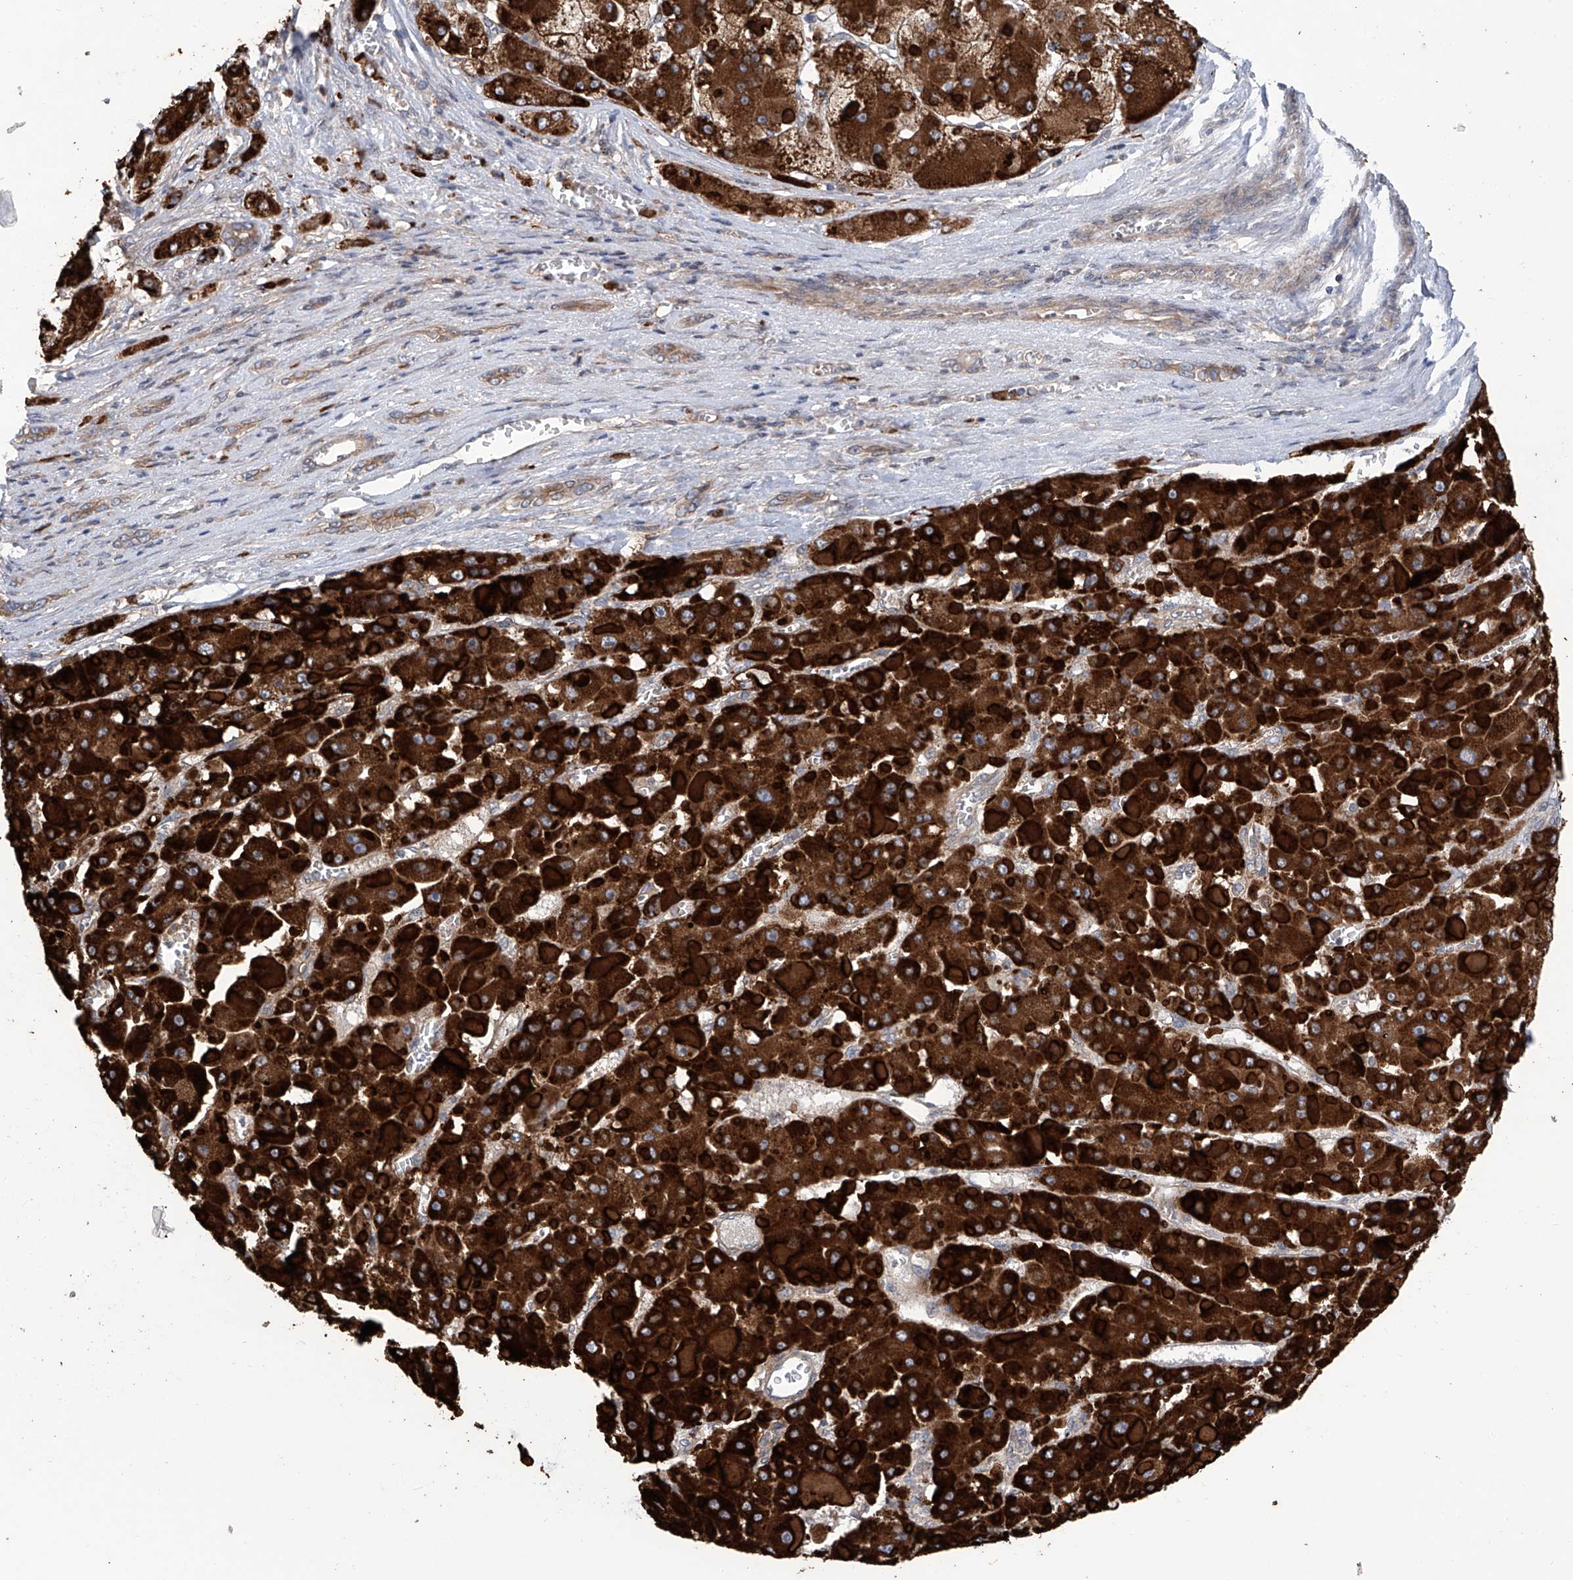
{"staining": {"intensity": "strong", "quantity": ">75%", "location": "cytoplasmic/membranous"}, "tissue": "liver cancer", "cell_type": "Tumor cells", "image_type": "cancer", "snomed": [{"axis": "morphology", "description": "Carcinoma, Hepatocellular, NOS"}, {"axis": "topography", "description": "Liver"}], "caption": "This is an image of immunohistochemistry staining of hepatocellular carcinoma (liver), which shows strong positivity in the cytoplasmic/membranous of tumor cells.", "gene": "EIF2D", "patient": {"sex": "female", "age": 73}}